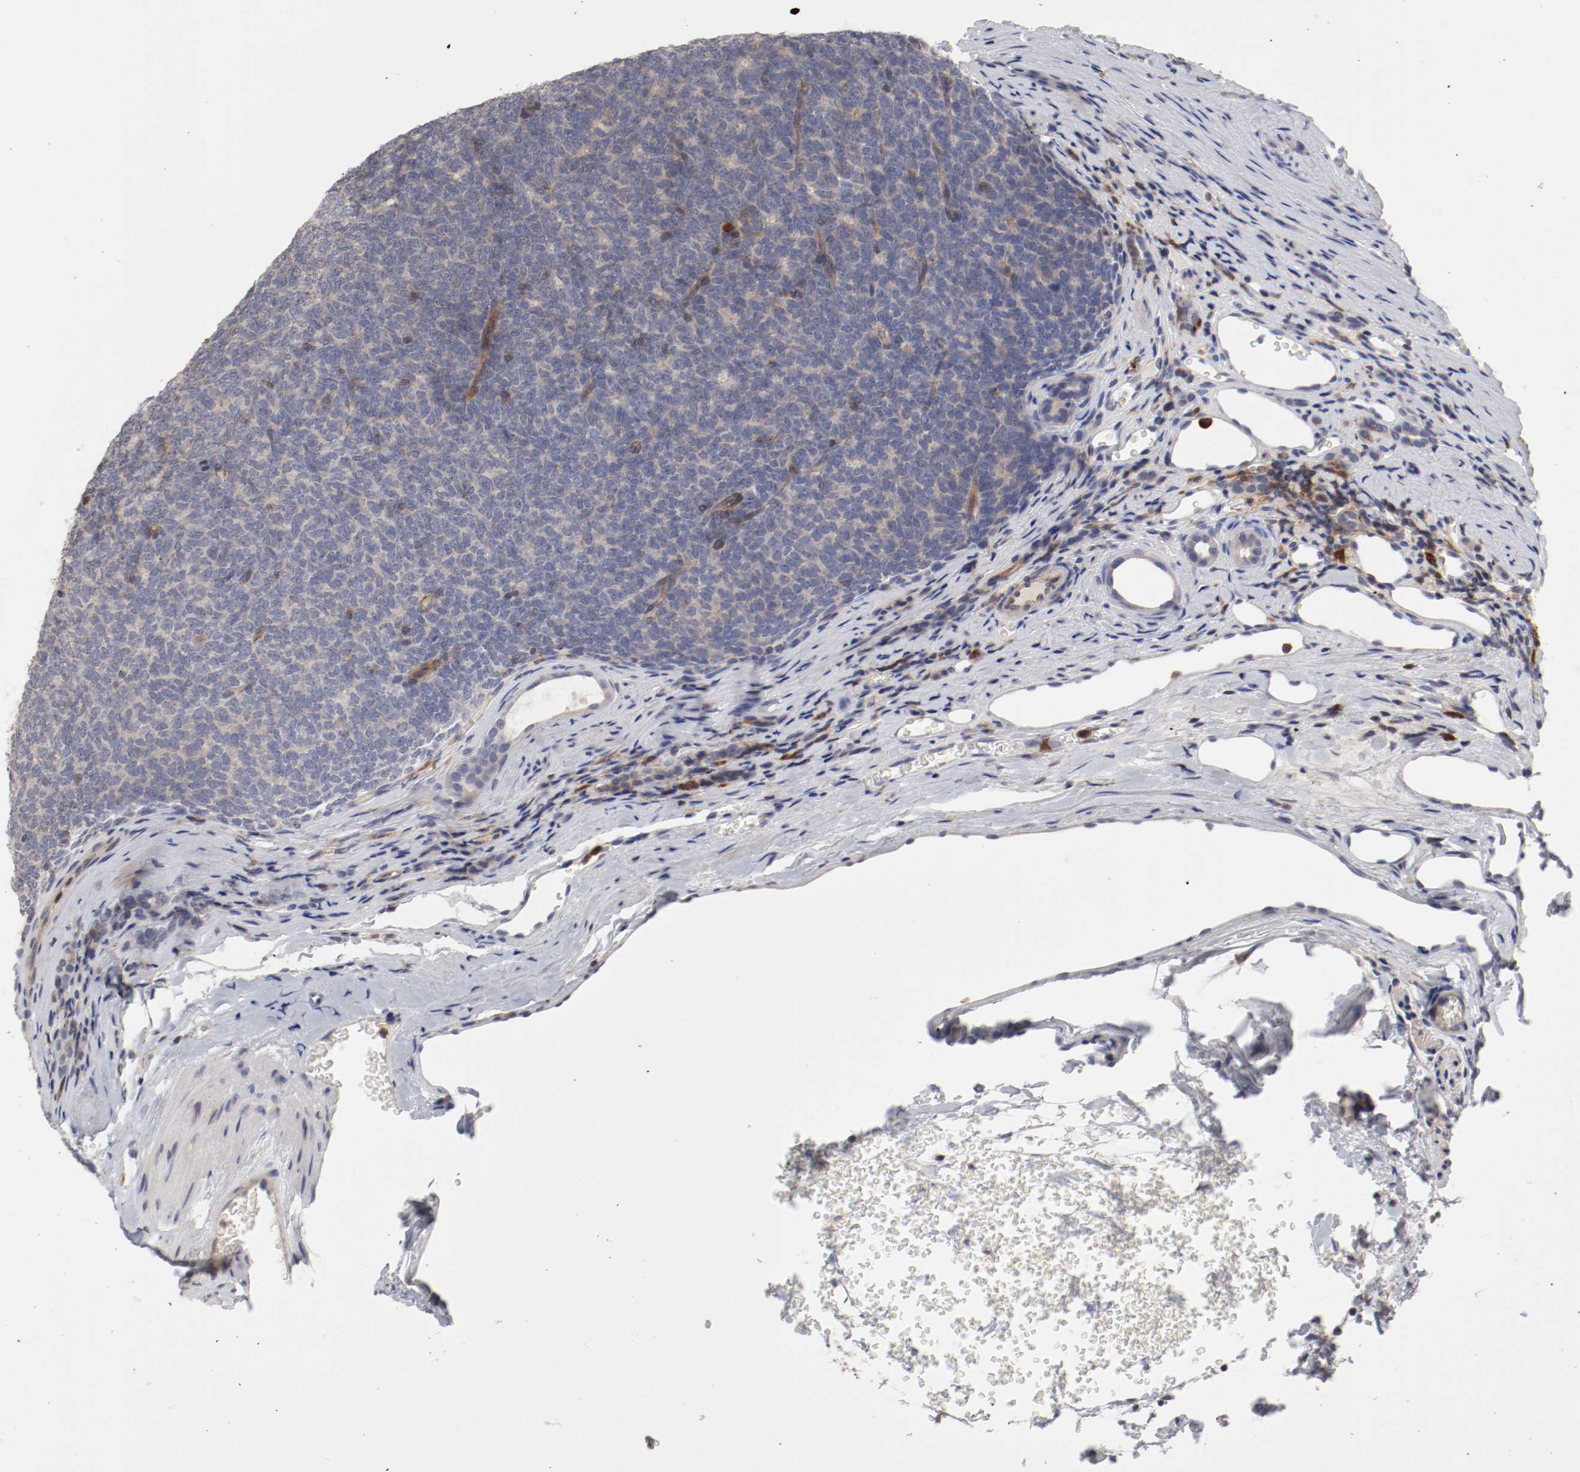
{"staining": {"intensity": "negative", "quantity": "none", "location": "none"}, "tissue": "renal cancer", "cell_type": "Tumor cells", "image_type": "cancer", "snomed": [{"axis": "morphology", "description": "Neoplasm, malignant, NOS"}, {"axis": "topography", "description": "Kidney"}], "caption": "Tumor cells show no significant positivity in renal neoplasm (malignant).", "gene": "CBL", "patient": {"sex": "male", "age": 28}}